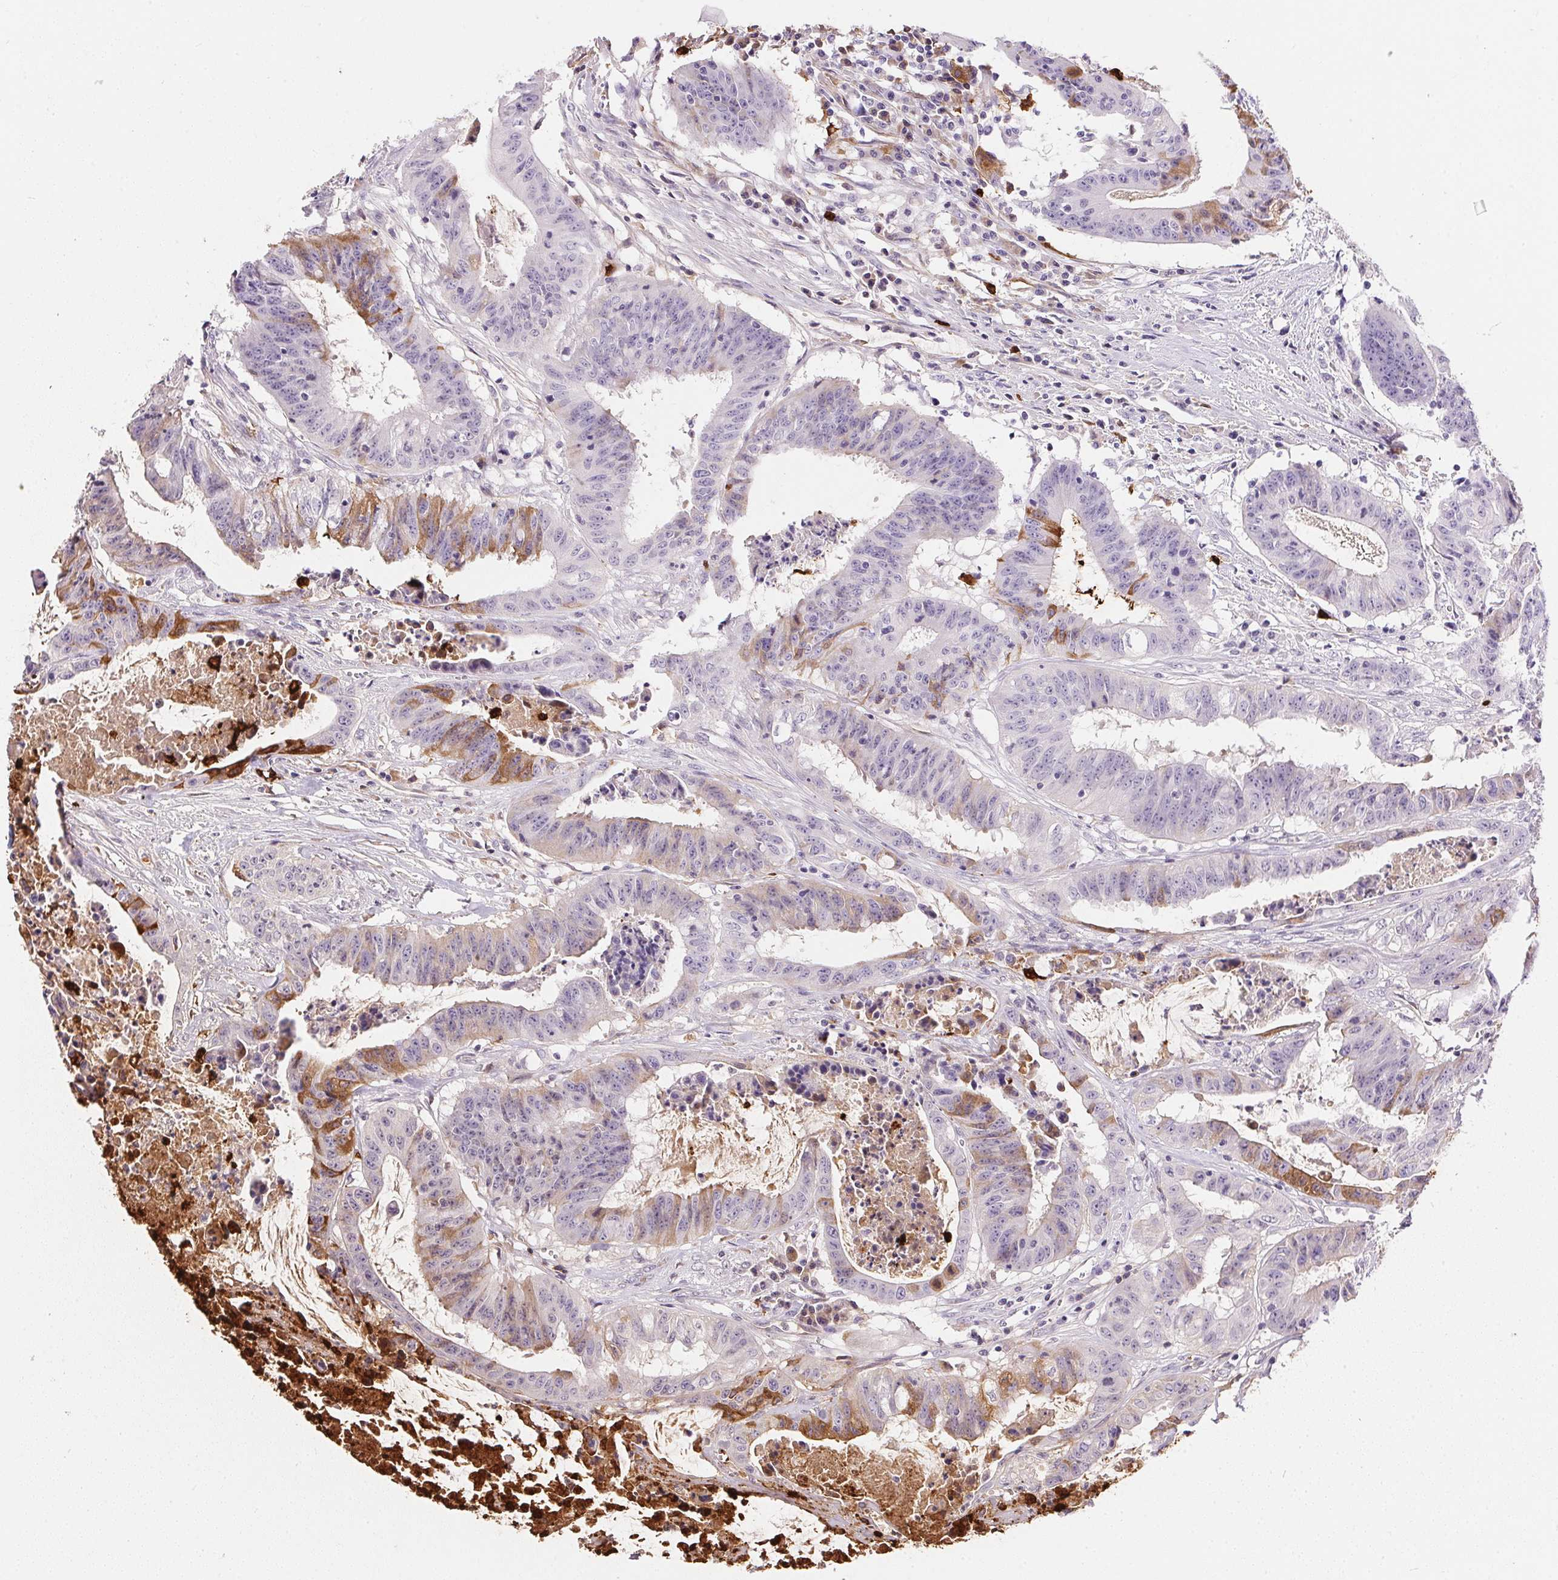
{"staining": {"intensity": "moderate", "quantity": "<25%", "location": "cytoplasmic/membranous"}, "tissue": "colorectal cancer", "cell_type": "Tumor cells", "image_type": "cancer", "snomed": [{"axis": "morphology", "description": "Adenocarcinoma, NOS"}, {"axis": "topography", "description": "Colon"}], "caption": "Colorectal adenocarcinoma tissue exhibits moderate cytoplasmic/membranous positivity in approximately <25% of tumor cells, visualized by immunohistochemistry. (Stains: DAB in brown, nuclei in blue, Microscopy: brightfield microscopy at high magnification).", "gene": "ORM1", "patient": {"sex": "male", "age": 33}}